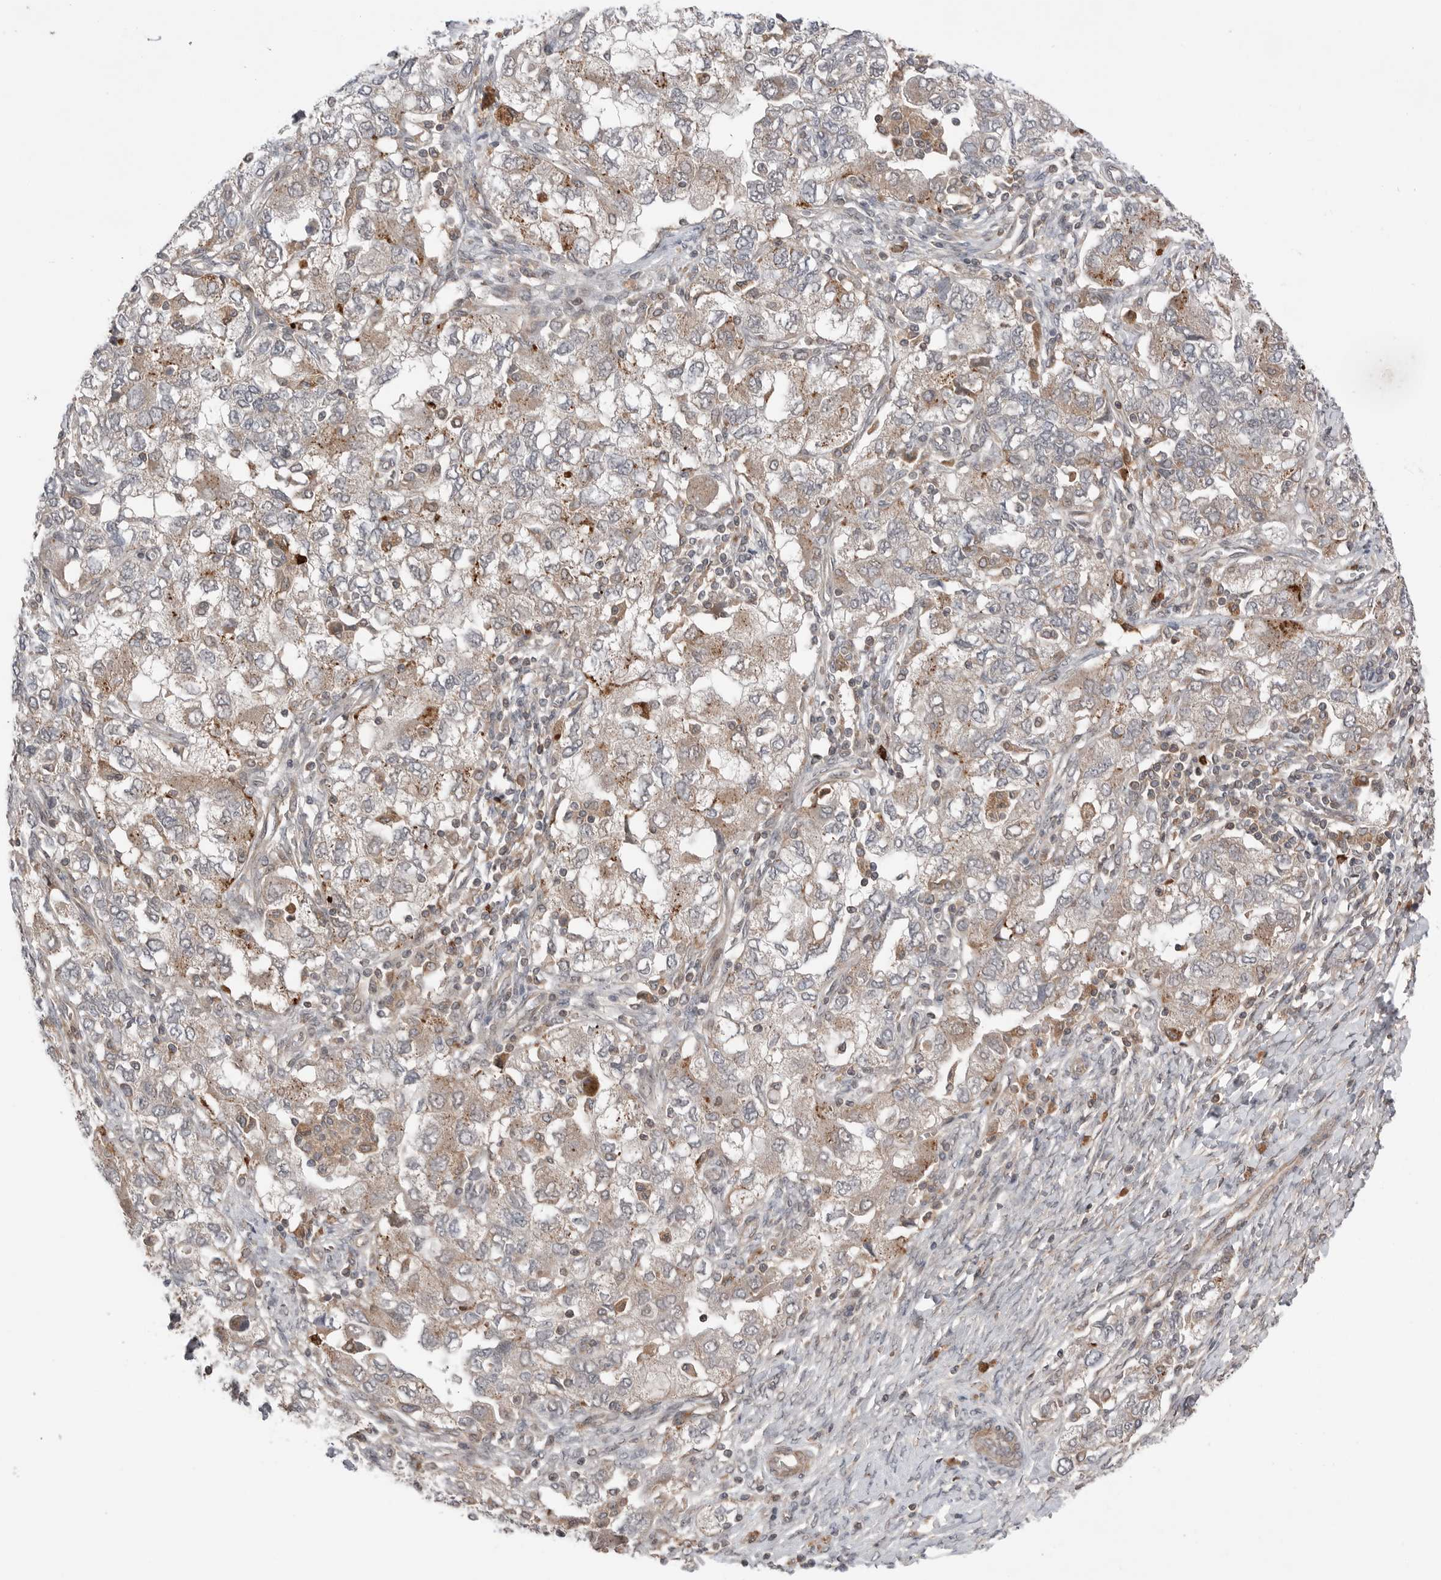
{"staining": {"intensity": "weak", "quantity": "<25%", "location": "cytoplasmic/membranous"}, "tissue": "ovarian cancer", "cell_type": "Tumor cells", "image_type": "cancer", "snomed": [{"axis": "morphology", "description": "Carcinoma, NOS"}, {"axis": "morphology", "description": "Cystadenocarcinoma, serous, NOS"}, {"axis": "topography", "description": "Ovary"}], "caption": "DAB immunohistochemical staining of human ovarian carcinoma shows no significant staining in tumor cells.", "gene": "PEAK1", "patient": {"sex": "female", "age": 69}}